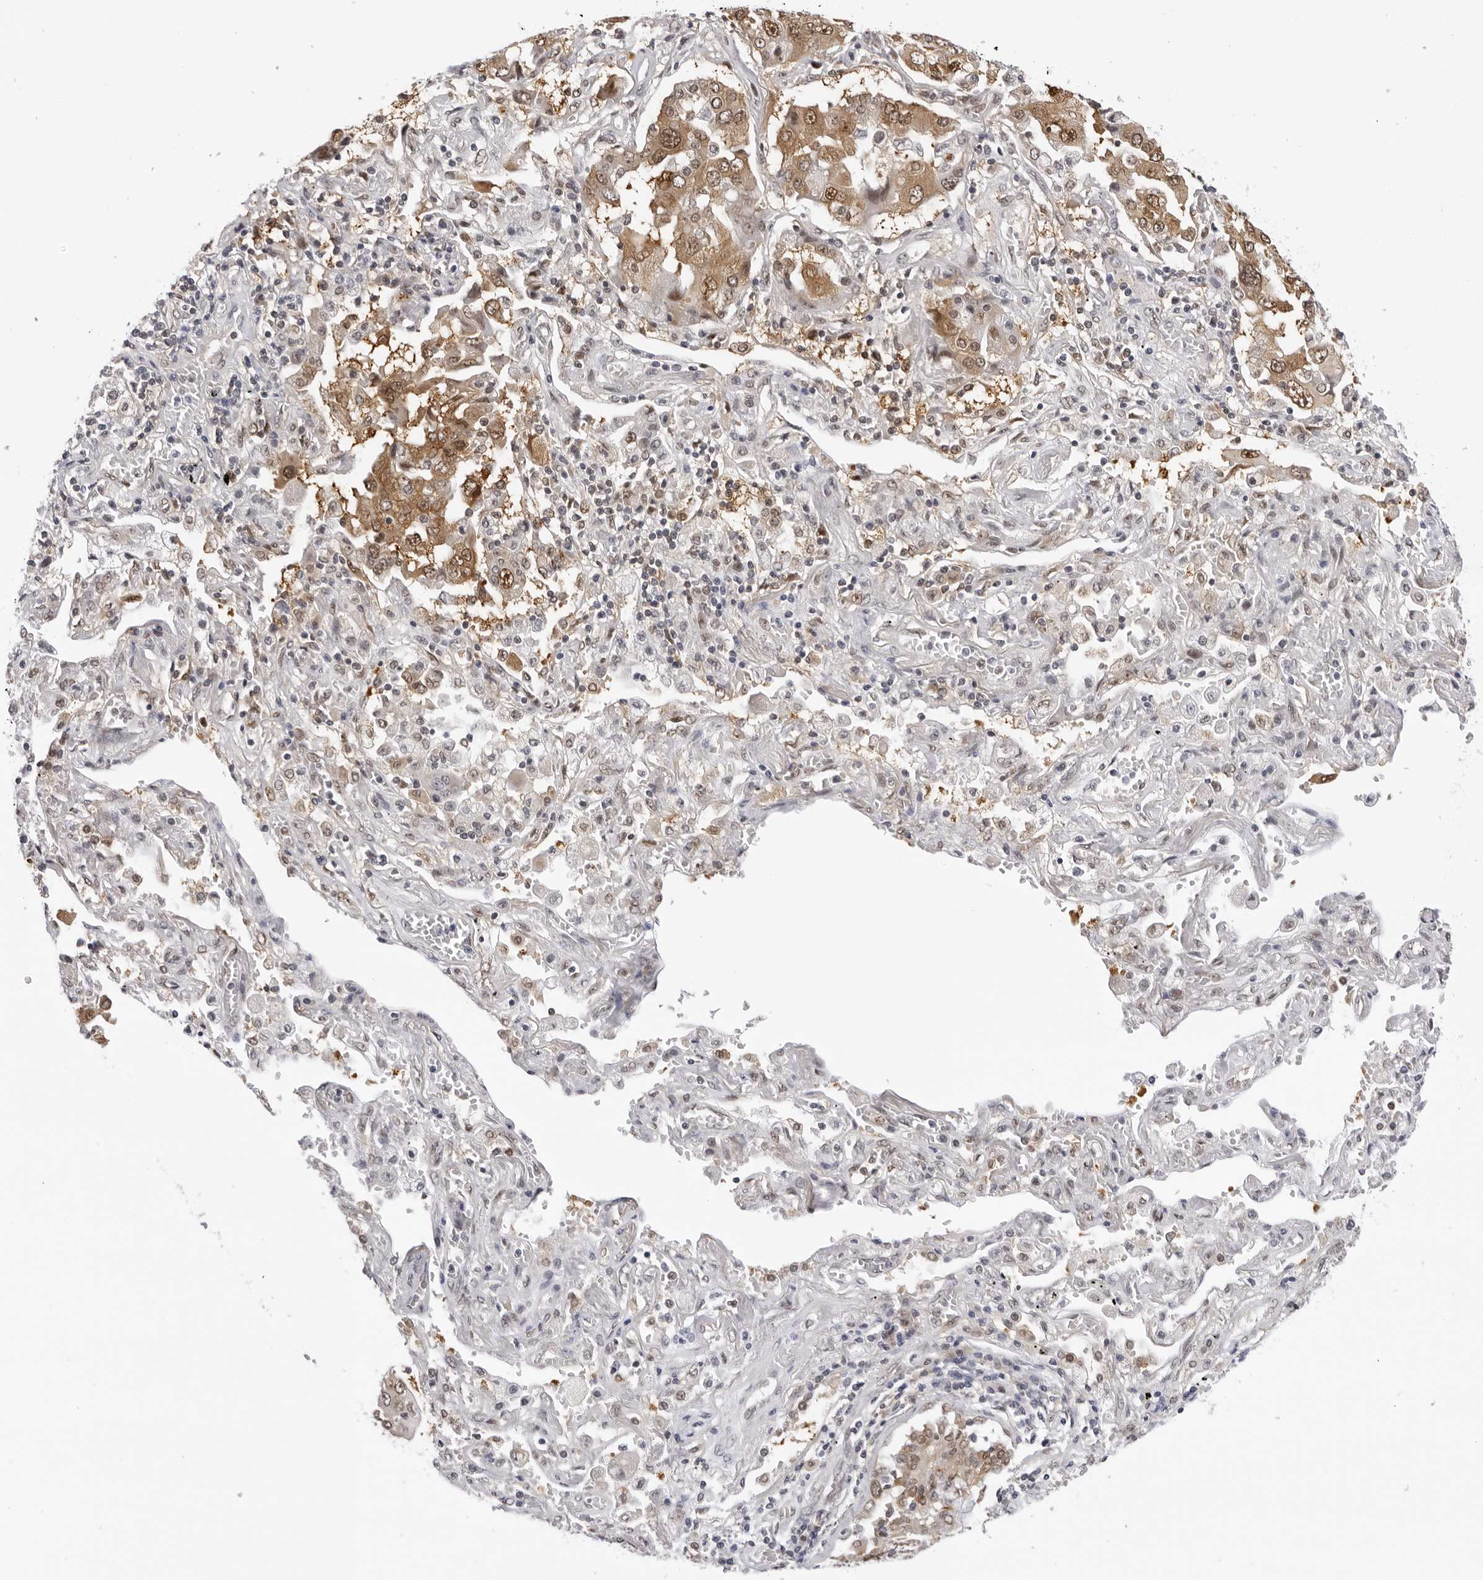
{"staining": {"intensity": "moderate", "quantity": ">75%", "location": "cytoplasmic/membranous,nuclear"}, "tissue": "lung cancer", "cell_type": "Tumor cells", "image_type": "cancer", "snomed": [{"axis": "morphology", "description": "Adenocarcinoma, NOS"}, {"axis": "topography", "description": "Lung"}], "caption": "Brown immunohistochemical staining in human lung cancer exhibits moderate cytoplasmic/membranous and nuclear positivity in about >75% of tumor cells.", "gene": "WDR77", "patient": {"sex": "female", "age": 65}}